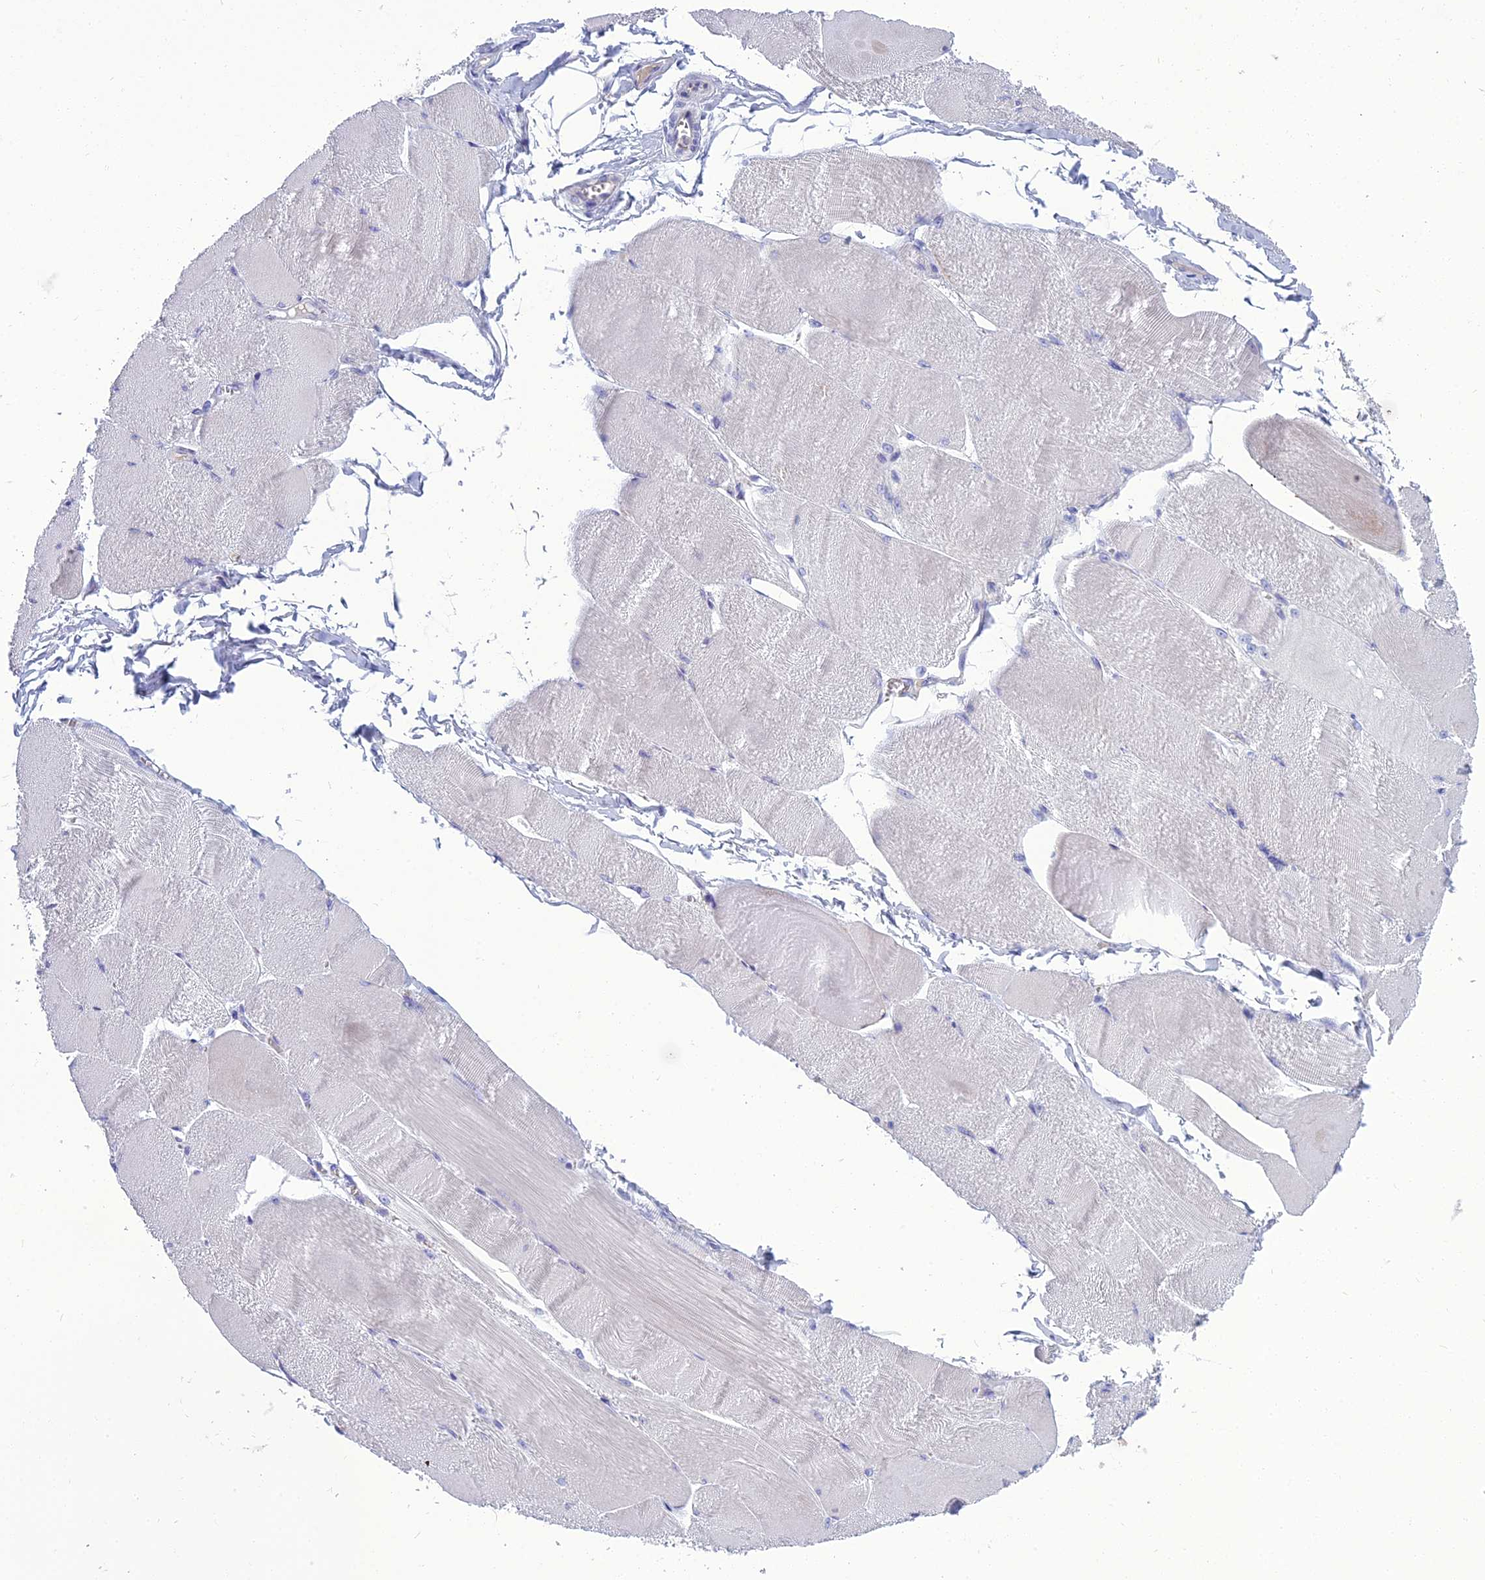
{"staining": {"intensity": "negative", "quantity": "none", "location": "none"}, "tissue": "skeletal muscle", "cell_type": "Myocytes", "image_type": "normal", "snomed": [{"axis": "morphology", "description": "Normal tissue, NOS"}, {"axis": "morphology", "description": "Basal cell carcinoma"}, {"axis": "topography", "description": "Skeletal muscle"}], "caption": "IHC micrograph of normal skeletal muscle: skeletal muscle stained with DAB (3,3'-diaminobenzidine) exhibits no significant protein staining in myocytes. (Stains: DAB IHC with hematoxylin counter stain, Microscopy: brightfield microscopy at high magnification).", "gene": "SPTLC3", "patient": {"sex": "female", "age": 64}}